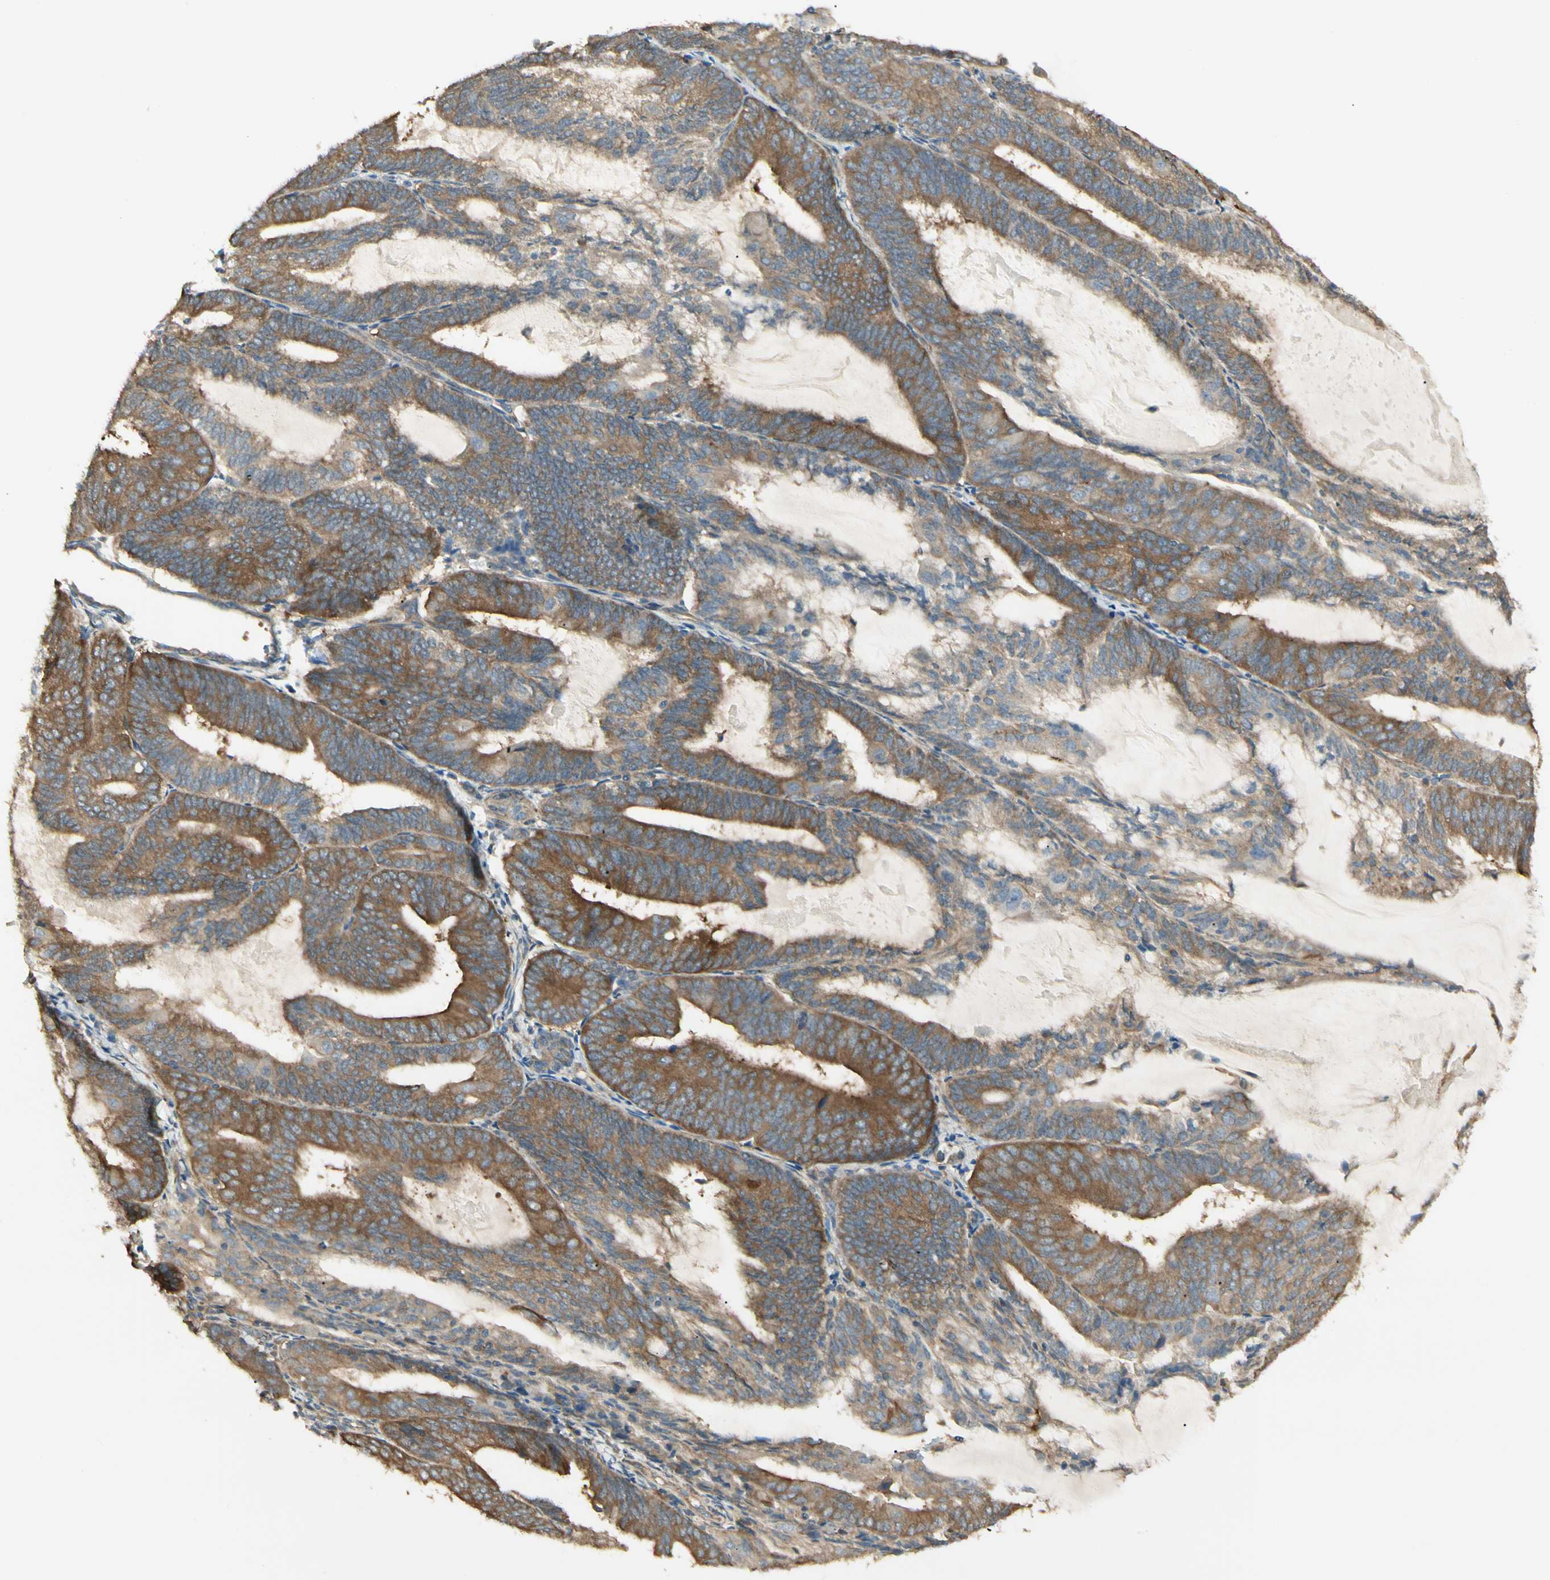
{"staining": {"intensity": "moderate", "quantity": ">75%", "location": "cytoplasmic/membranous"}, "tissue": "endometrial cancer", "cell_type": "Tumor cells", "image_type": "cancer", "snomed": [{"axis": "morphology", "description": "Adenocarcinoma, NOS"}, {"axis": "topography", "description": "Endometrium"}], "caption": "Immunohistochemical staining of human endometrial cancer (adenocarcinoma) reveals moderate cytoplasmic/membranous protein positivity in about >75% of tumor cells.", "gene": "IRAG1", "patient": {"sex": "female", "age": 81}}